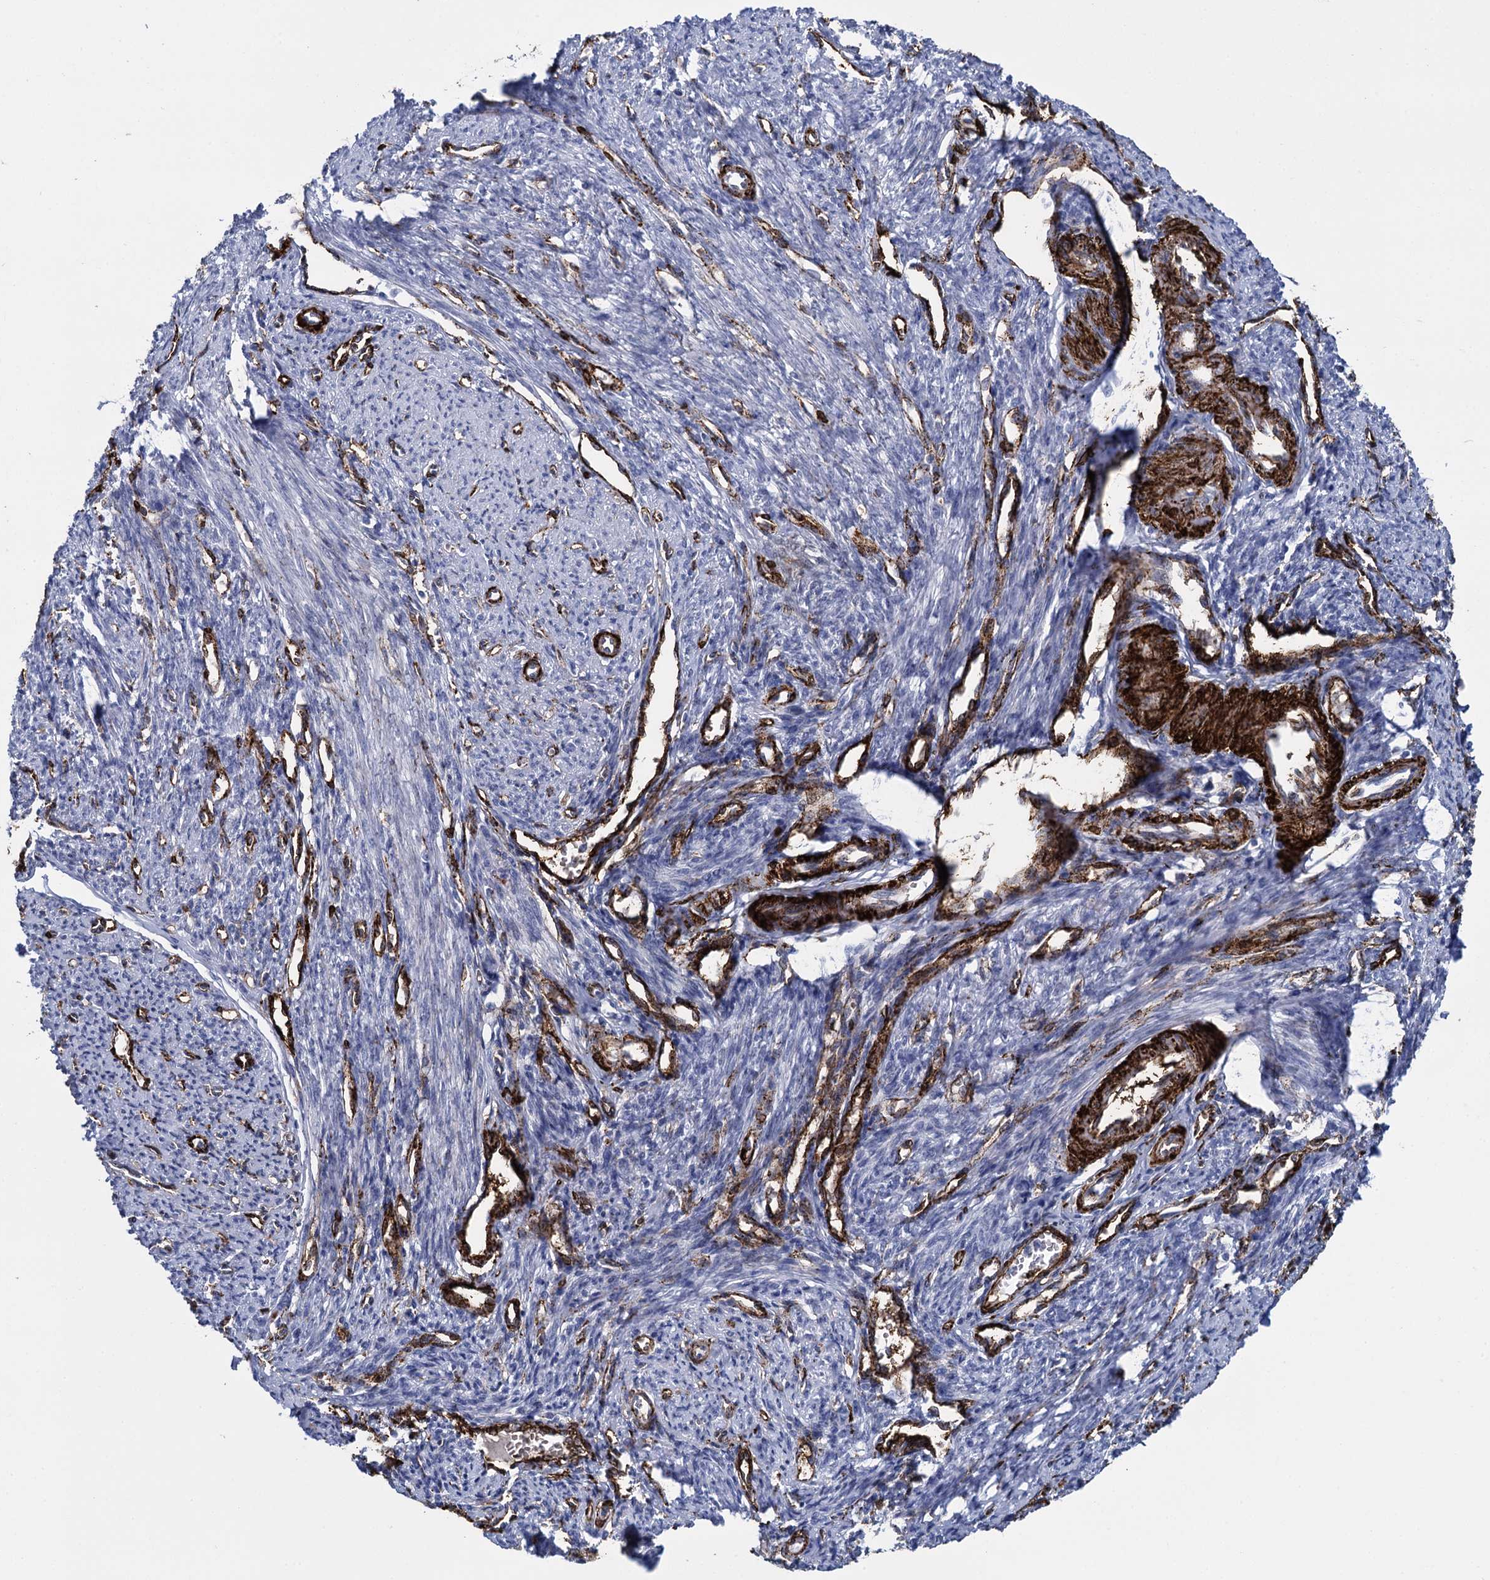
{"staining": {"intensity": "negative", "quantity": "none", "location": "none"}, "tissue": "smooth muscle", "cell_type": "Smooth muscle cells", "image_type": "normal", "snomed": [{"axis": "morphology", "description": "Normal tissue, NOS"}, {"axis": "topography", "description": "Smooth muscle"}, {"axis": "topography", "description": "Uterus"}], "caption": "This is an immunohistochemistry (IHC) image of normal human smooth muscle. There is no positivity in smooth muscle cells.", "gene": "SNCG", "patient": {"sex": "female", "age": 59}}